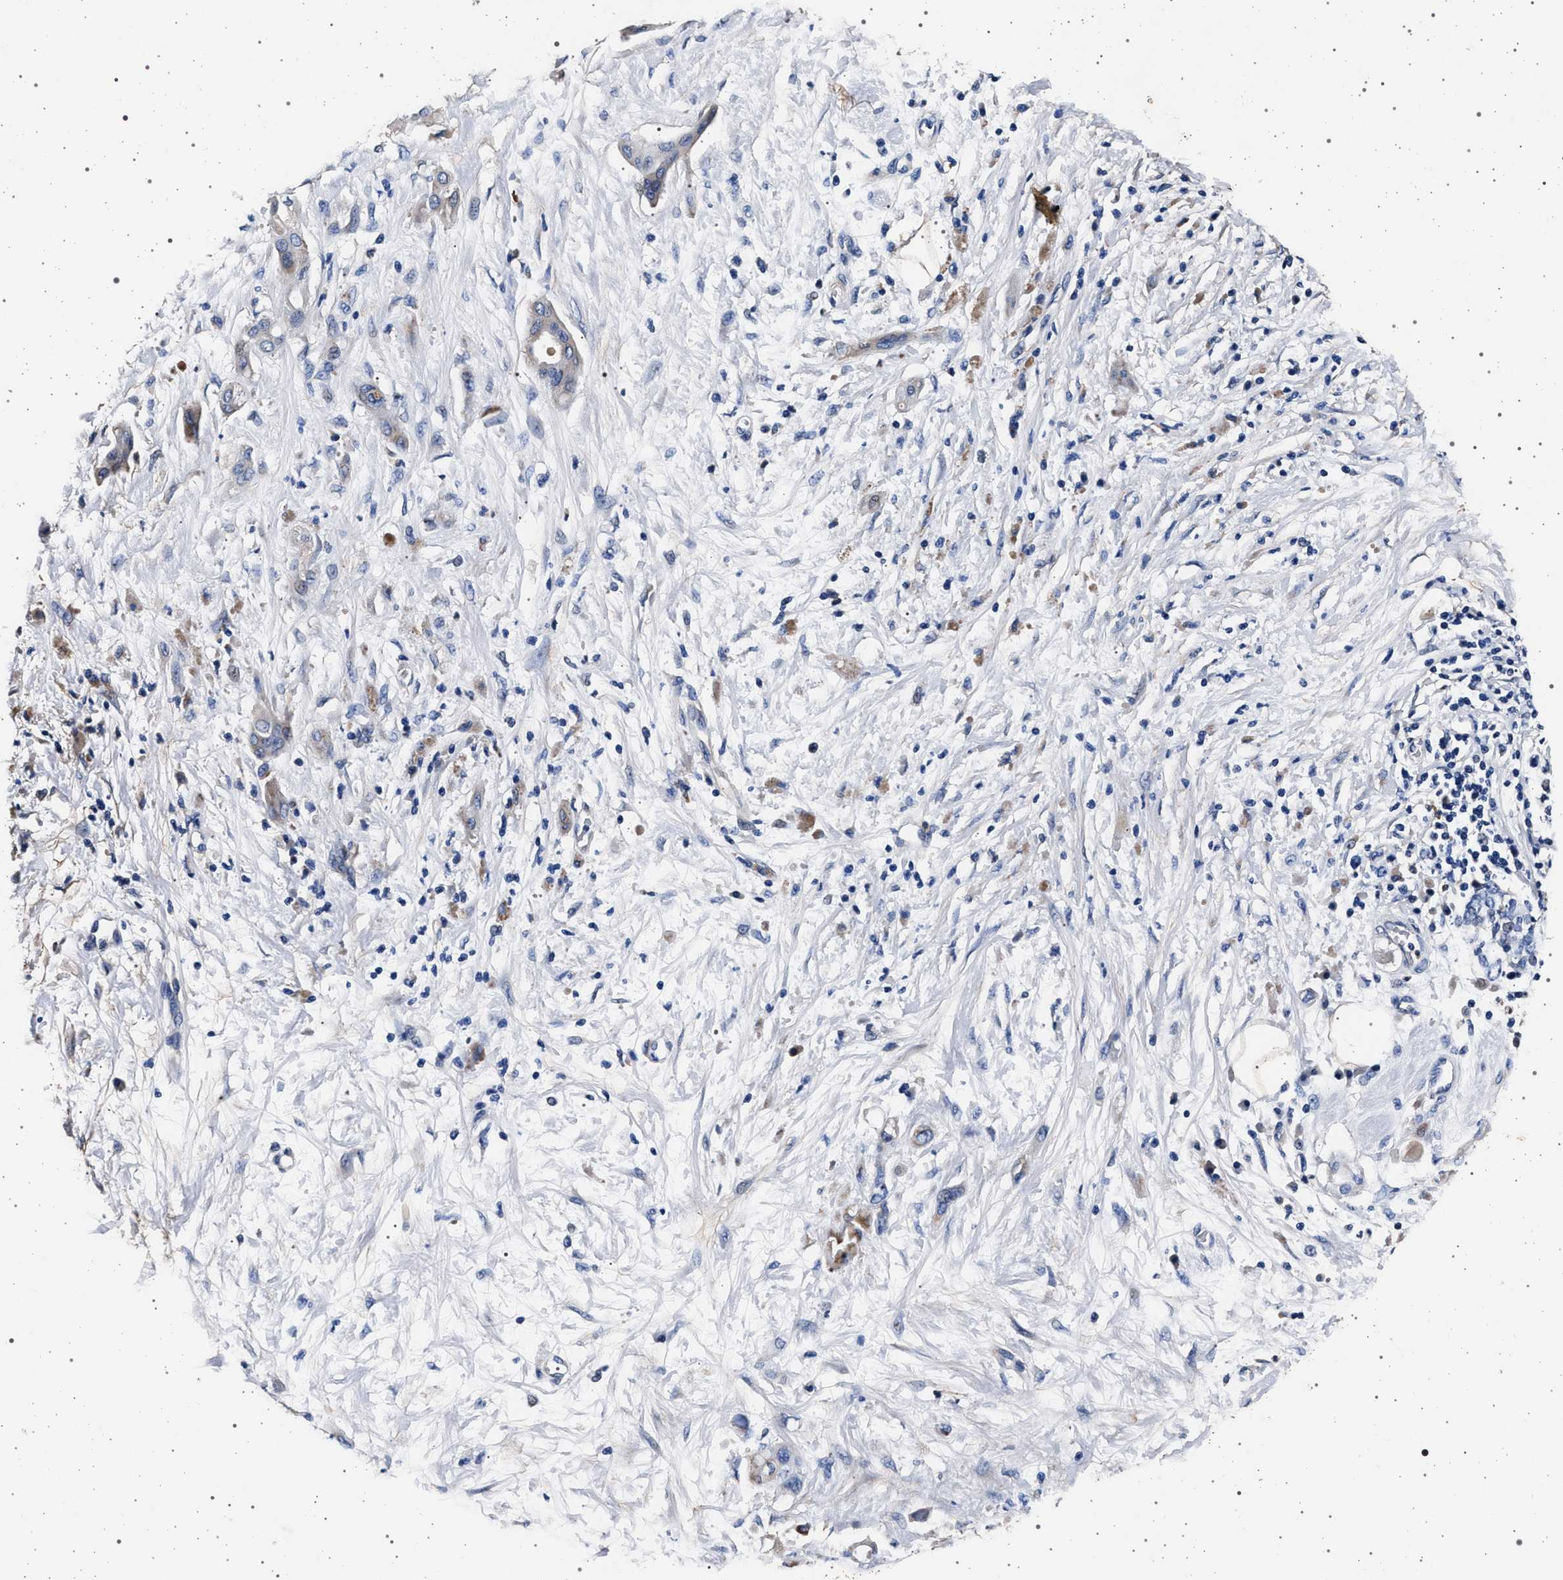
{"staining": {"intensity": "weak", "quantity": "<25%", "location": "cytoplasmic/membranous,nuclear"}, "tissue": "pancreatic cancer", "cell_type": "Tumor cells", "image_type": "cancer", "snomed": [{"axis": "morphology", "description": "Adenocarcinoma, NOS"}, {"axis": "morphology", "description": "Adenocarcinoma, metastatic, NOS"}, {"axis": "topography", "description": "Lymph node"}, {"axis": "topography", "description": "Pancreas"}, {"axis": "topography", "description": "Duodenum"}], "caption": "DAB immunohistochemical staining of pancreatic adenocarcinoma shows no significant staining in tumor cells.", "gene": "KCNK6", "patient": {"sex": "female", "age": 64}}